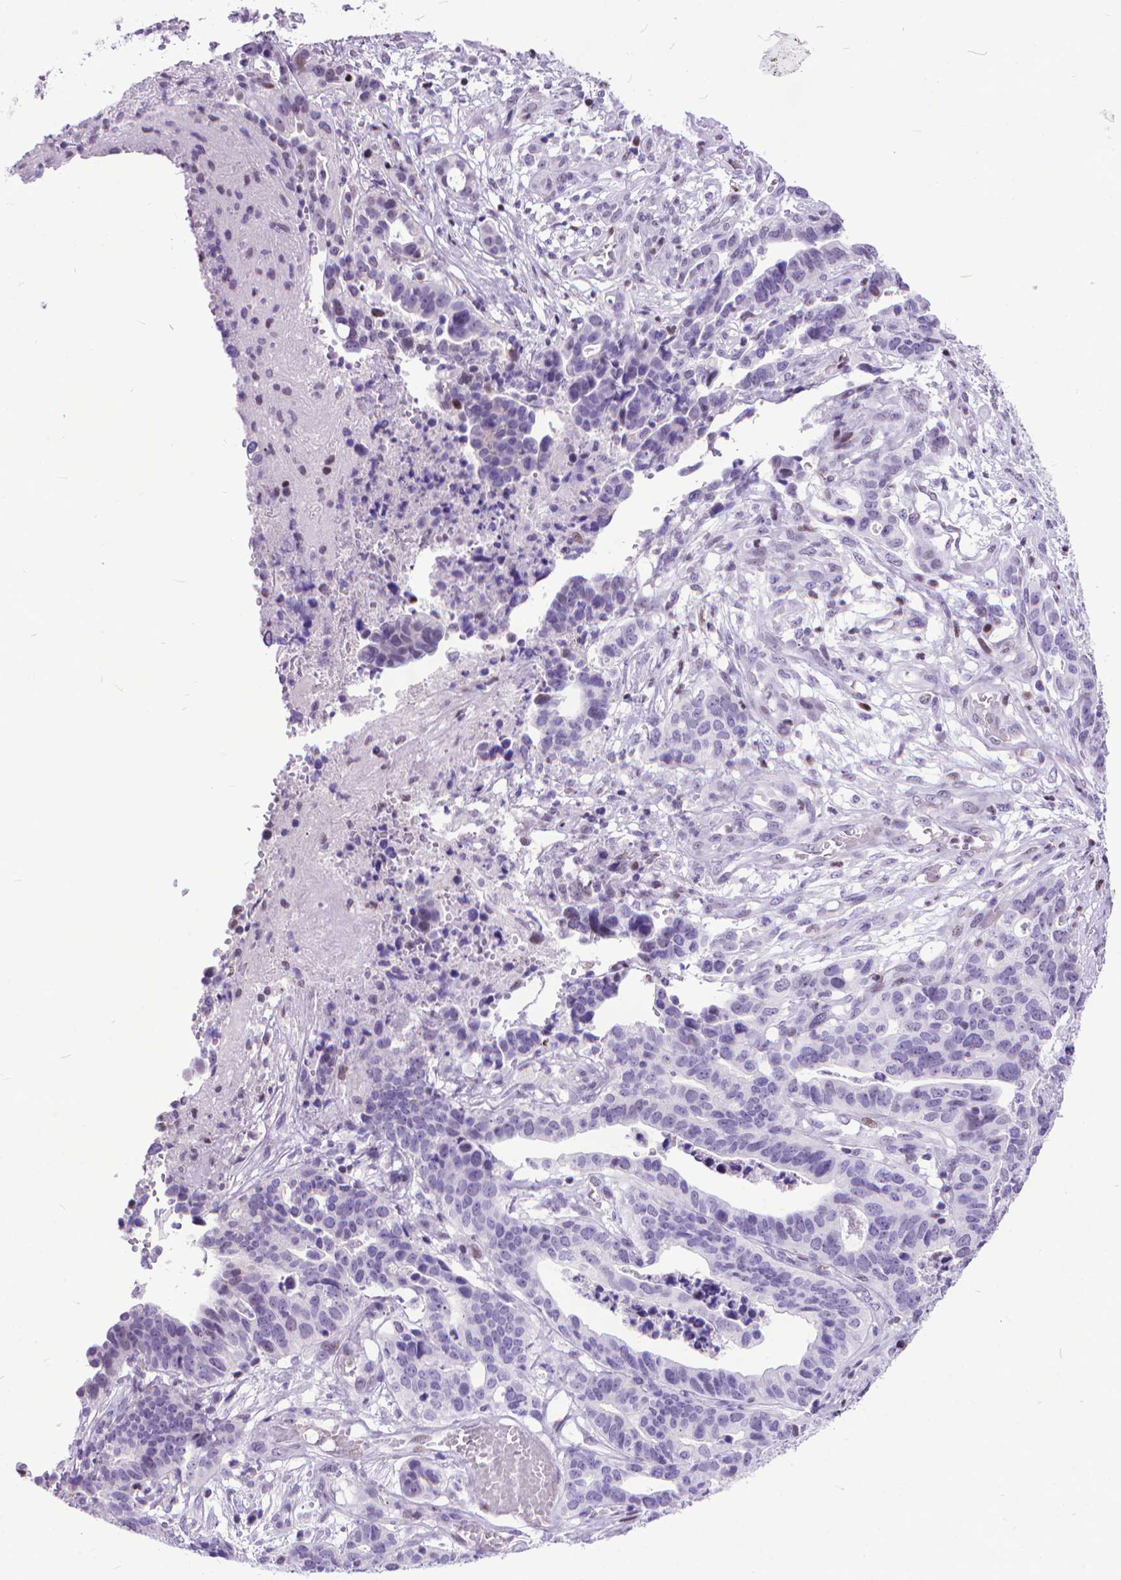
{"staining": {"intensity": "negative", "quantity": "none", "location": "none"}, "tissue": "stomach cancer", "cell_type": "Tumor cells", "image_type": "cancer", "snomed": [{"axis": "morphology", "description": "Adenocarcinoma, NOS"}, {"axis": "topography", "description": "Stomach, upper"}], "caption": "There is no significant expression in tumor cells of stomach cancer. (IHC, brightfield microscopy, high magnification).", "gene": "POLE4", "patient": {"sex": "female", "age": 67}}